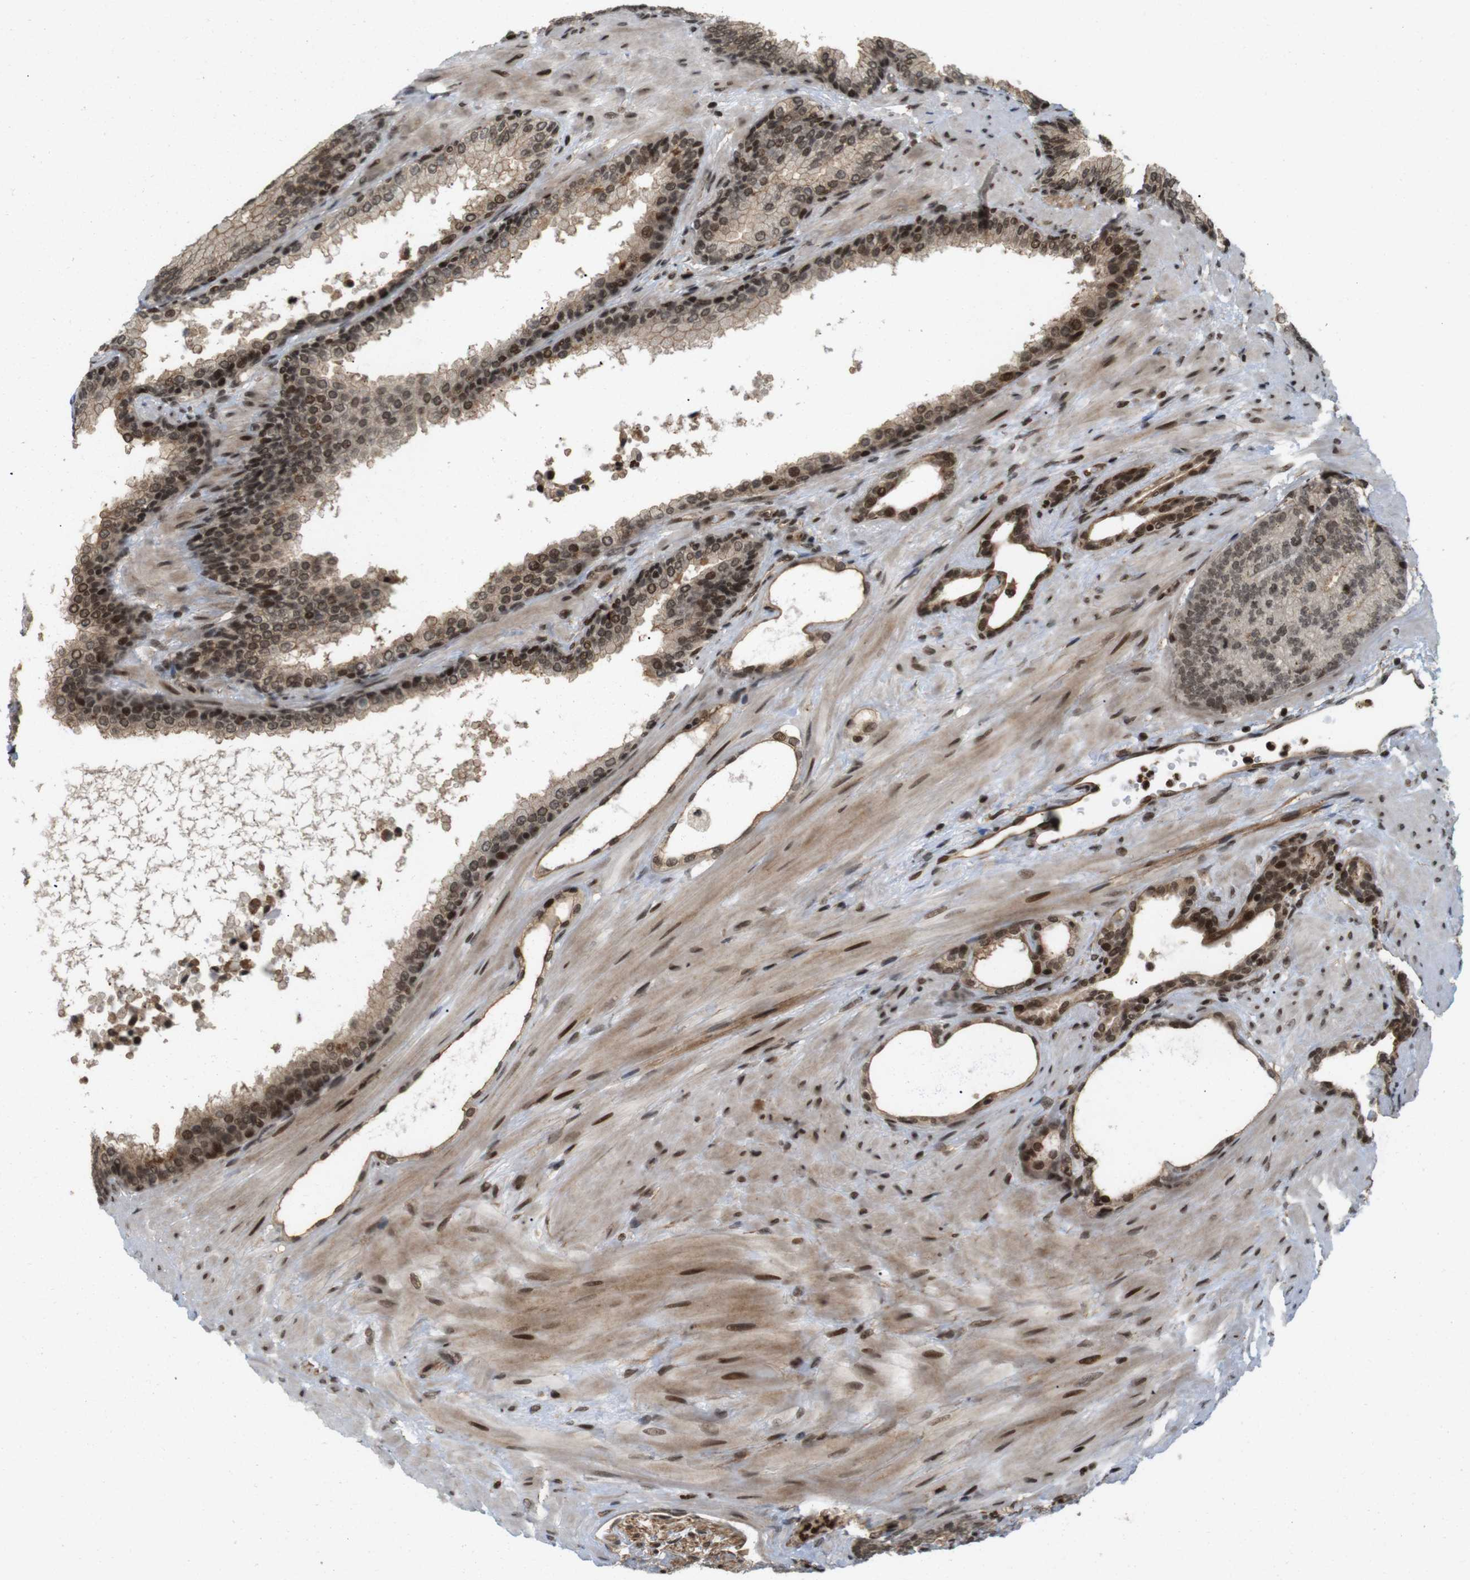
{"staining": {"intensity": "moderate", "quantity": ">75%", "location": "cytoplasmic/membranous,nuclear"}, "tissue": "prostate cancer", "cell_type": "Tumor cells", "image_type": "cancer", "snomed": [{"axis": "morphology", "description": "Adenocarcinoma, High grade"}, {"axis": "topography", "description": "Prostate"}], "caption": "Prostate cancer stained with DAB (3,3'-diaminobenzidine) immunohistochemistry (IHC) reveals medium levels of moderate cytoplasmic/membranous and nuclear positivity in about >75% of tumor cells. (DAB (3,3'-diaminobenzidine) IHC with brightfield microscopy, high magnification).", "gene": "SP2", "patient": {"sex": "male", "age": 61}}